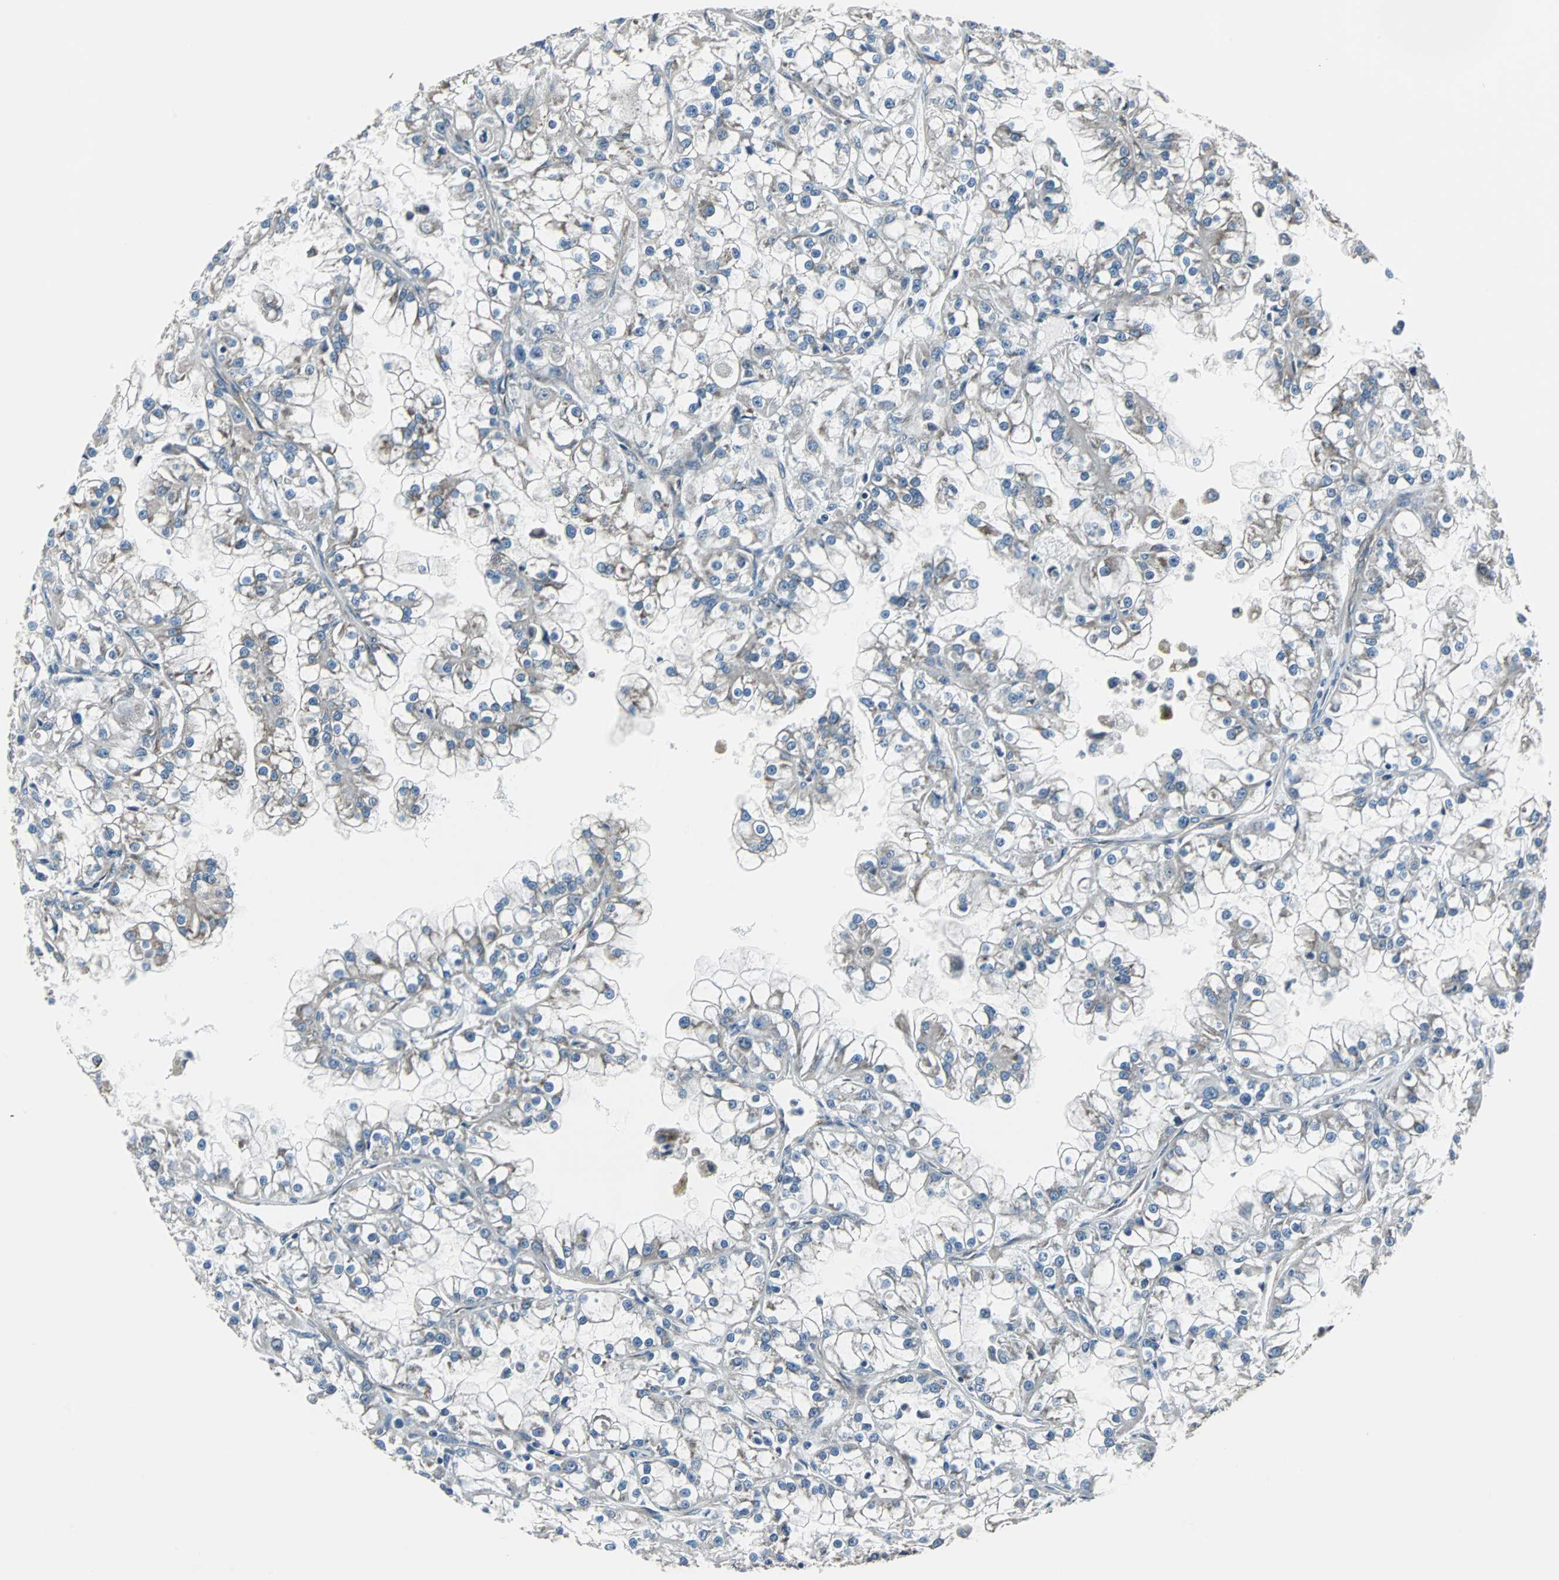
{"staining": {"intensity": "weak", "quantity": "<25%", "location": "cytoplasmic/membranous"}, "tissue": "renal cancer", "cell_type": "Tumor cells", "image_type": "cancer", "snomed": [{"axis": "morphology", "description": "Adenocarcinoma, NOS"}, {"axis": "topography", "description": "Kidney"}], "caption": "A high-resolution histopathology image shows IHC staining of renal cancer (adenocarcinoma), which exhibits no significant staining in tumor cells.", "gene": "CHP1", "patient": {"sex": "female", "age": 52}}